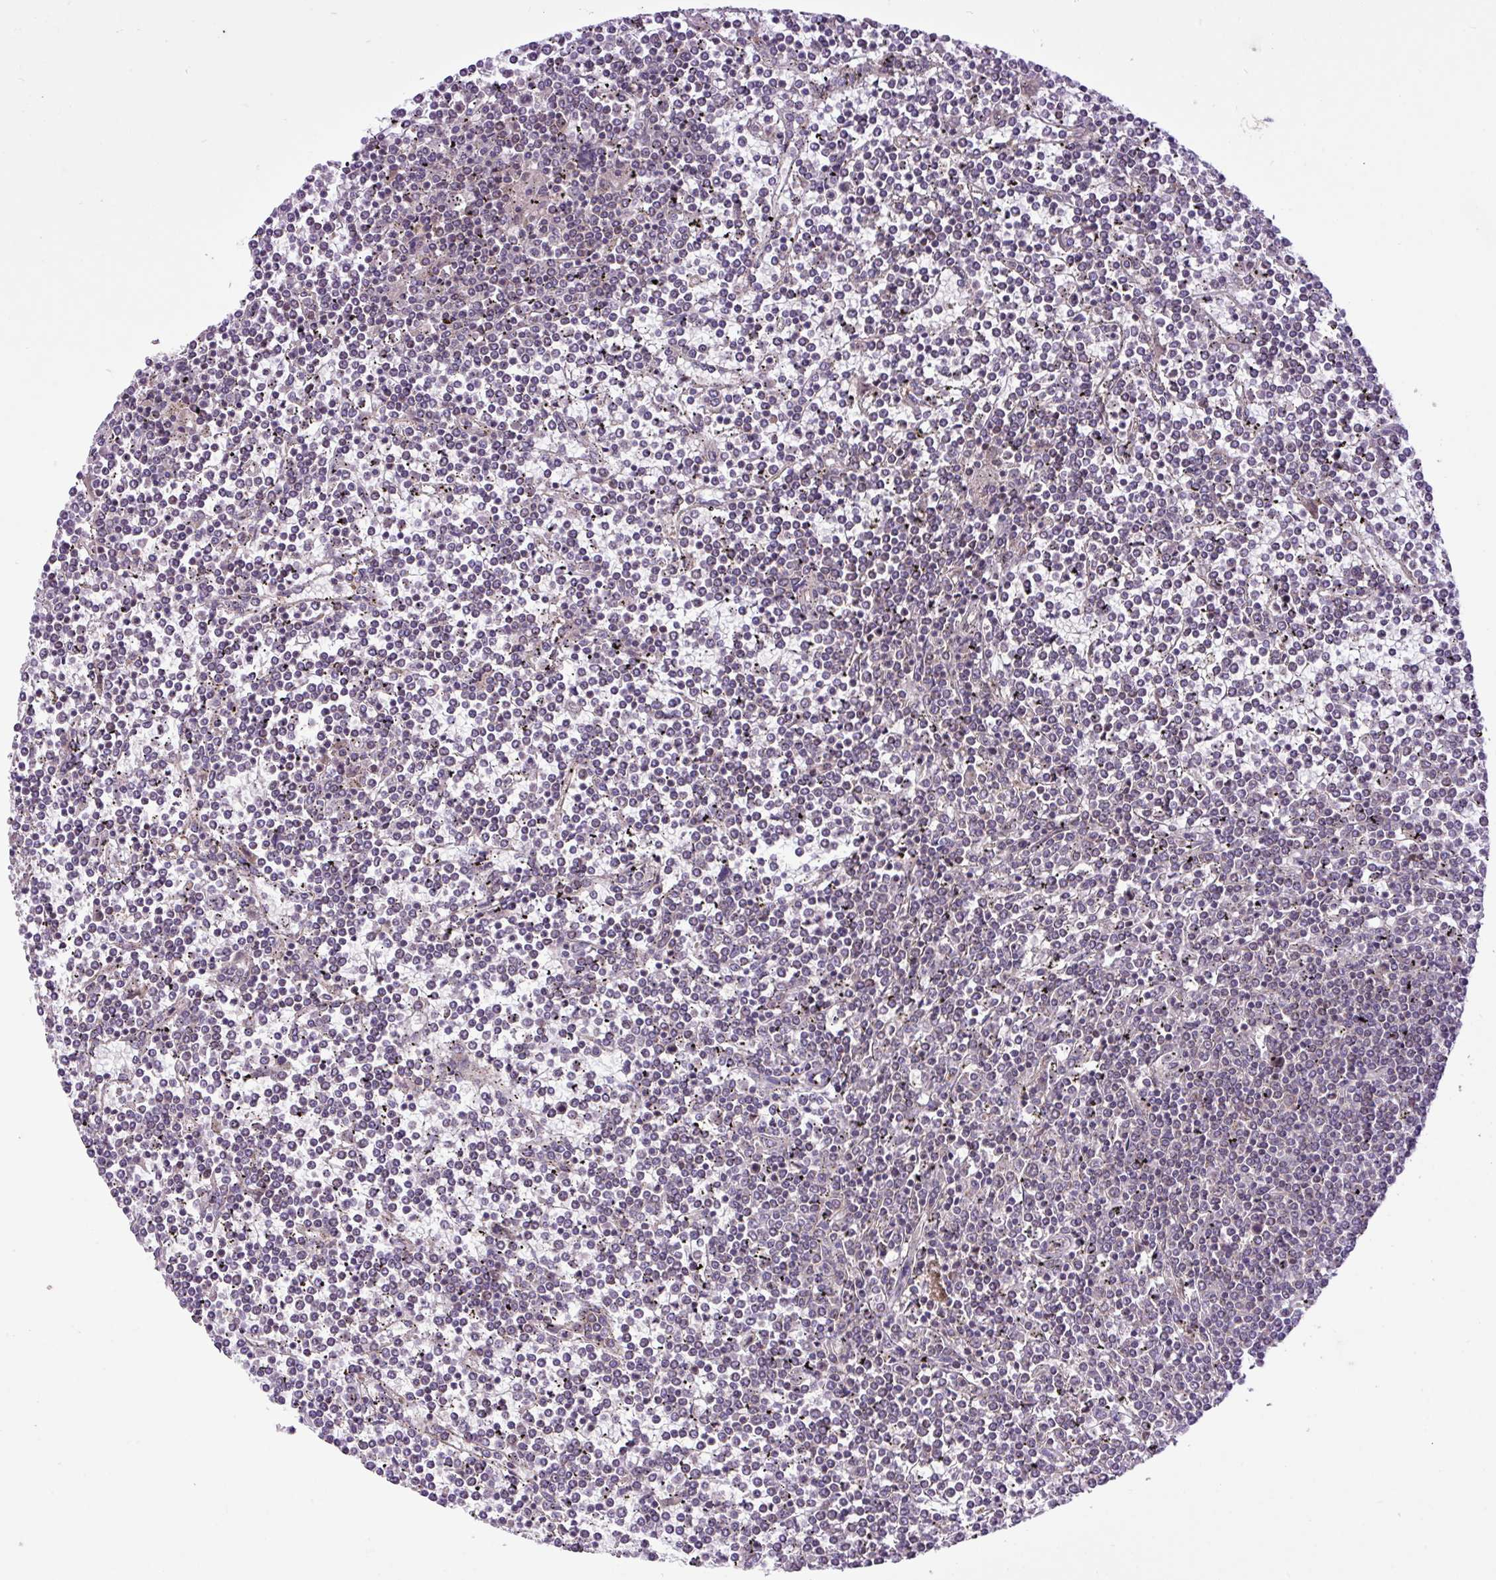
{"staining": {"intensity": "negative", "quantity": "none", "location": "none"}, "tissue": "lymphoma", "cell_type": "Tumor cells", "image_type": "cancer", "snomed": [{"axis": "morphology", "description": "Malignant lymphoma, non-Hodgkin's type, Low grade"}, {"axis": "topography", "description": "Spleen"}], "caption": "High power microscopy micrograph of an immunohistochemistry histopathology image of lymphoma, revealing no significant positivity in tumor cells. Brightfield microscopy of IHC stained with DAB (brown) and hematoxylin (blue), captured at high magnification.", "gene": "TIMM10B", "patient": {"sex": "female", "age": 19}}